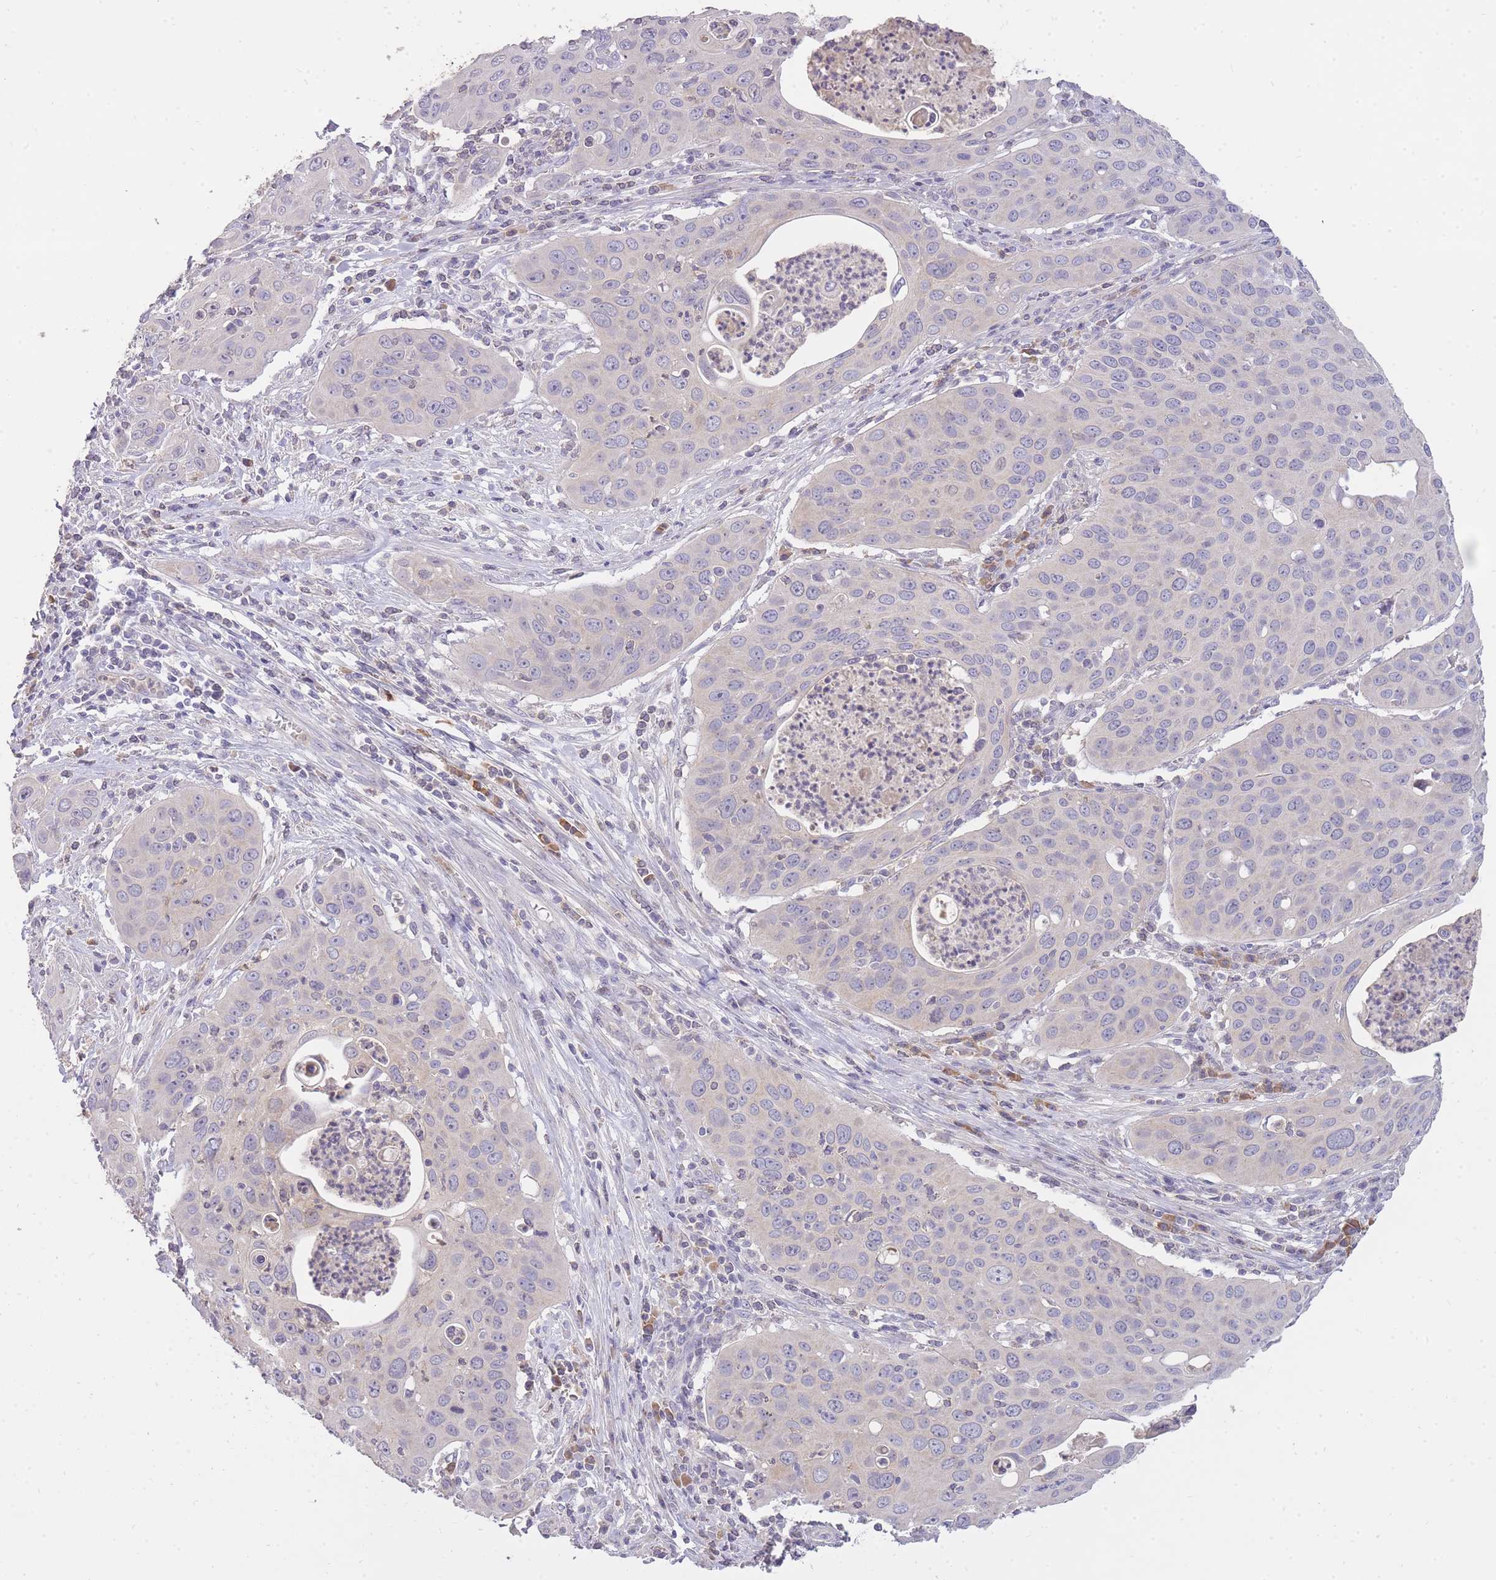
{"staining": {"intensity": "negative", "quantity": "none", "location": "none"}, "tissue": "cervical cancer", "cell_type": "Tumor cells", "image_type": "cancer", "snomed": [{"axis": "morphology", "description": "Squamous cell carcinoma, NOS"}, {"axis": "topography", "description": "Cervix"}], "caption": "DAB immunohistochemical staining of cervical squamous cell carcinoma displays no significant positivity in tumor cells.", "gene": "FRG2C", "patient": {"sex": "female", "age": 36}}